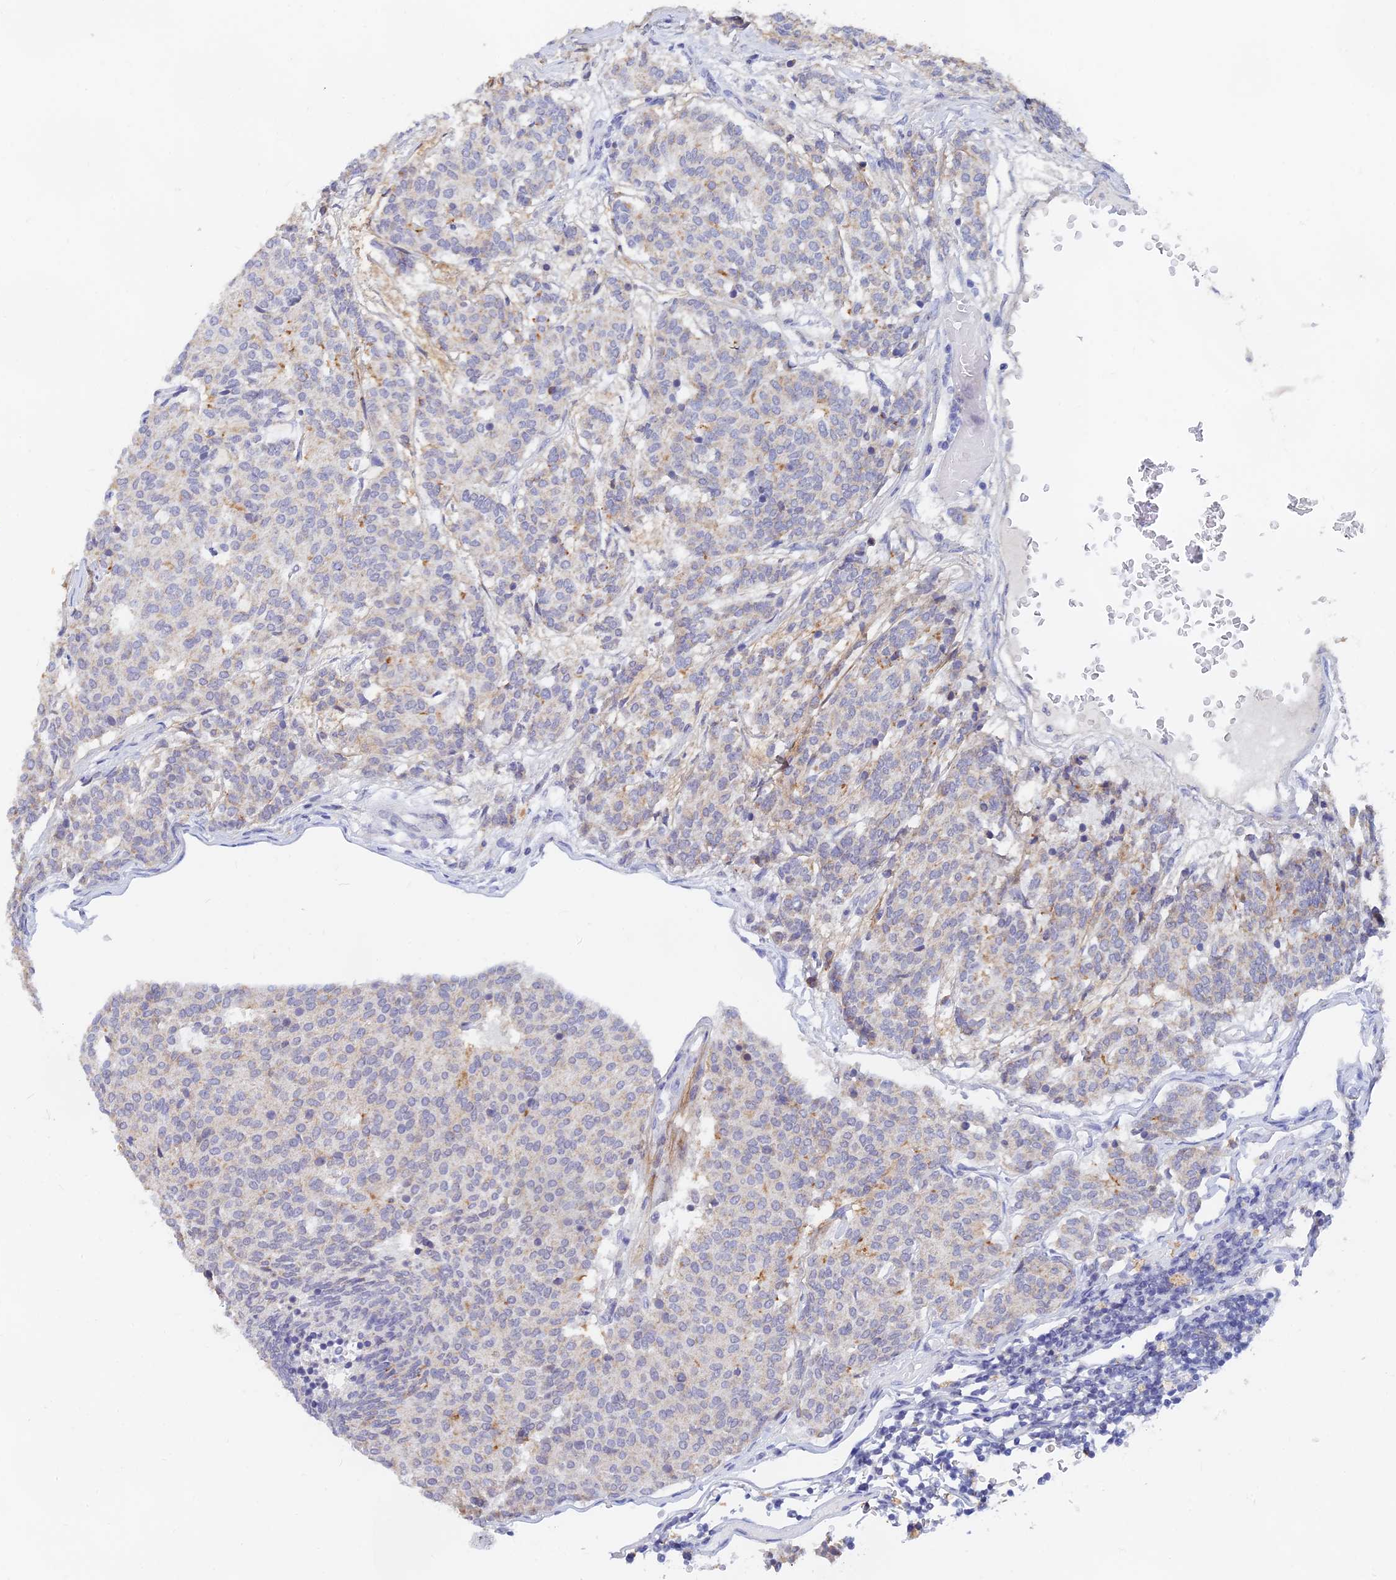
{"staining": {"intensity": "weak", "quantity": "<25%", "location": "cytoplasmic/membranous"}, "tissue": "carcinoid", "cell_type": "Tumor cells", "image_type": "cancer", "snomed": [{"axis": "morphology", "description": "Carcinoid, malignant, NOS"}, {"axis": "topography", "description": "Pancreas"}], "caption": "Carcinoid (malignant) stained for a protein using IHC exhibits no positivity tumor cells.", "gene": "LRIF1", "patient": {"sex": "female", "age": 54}}